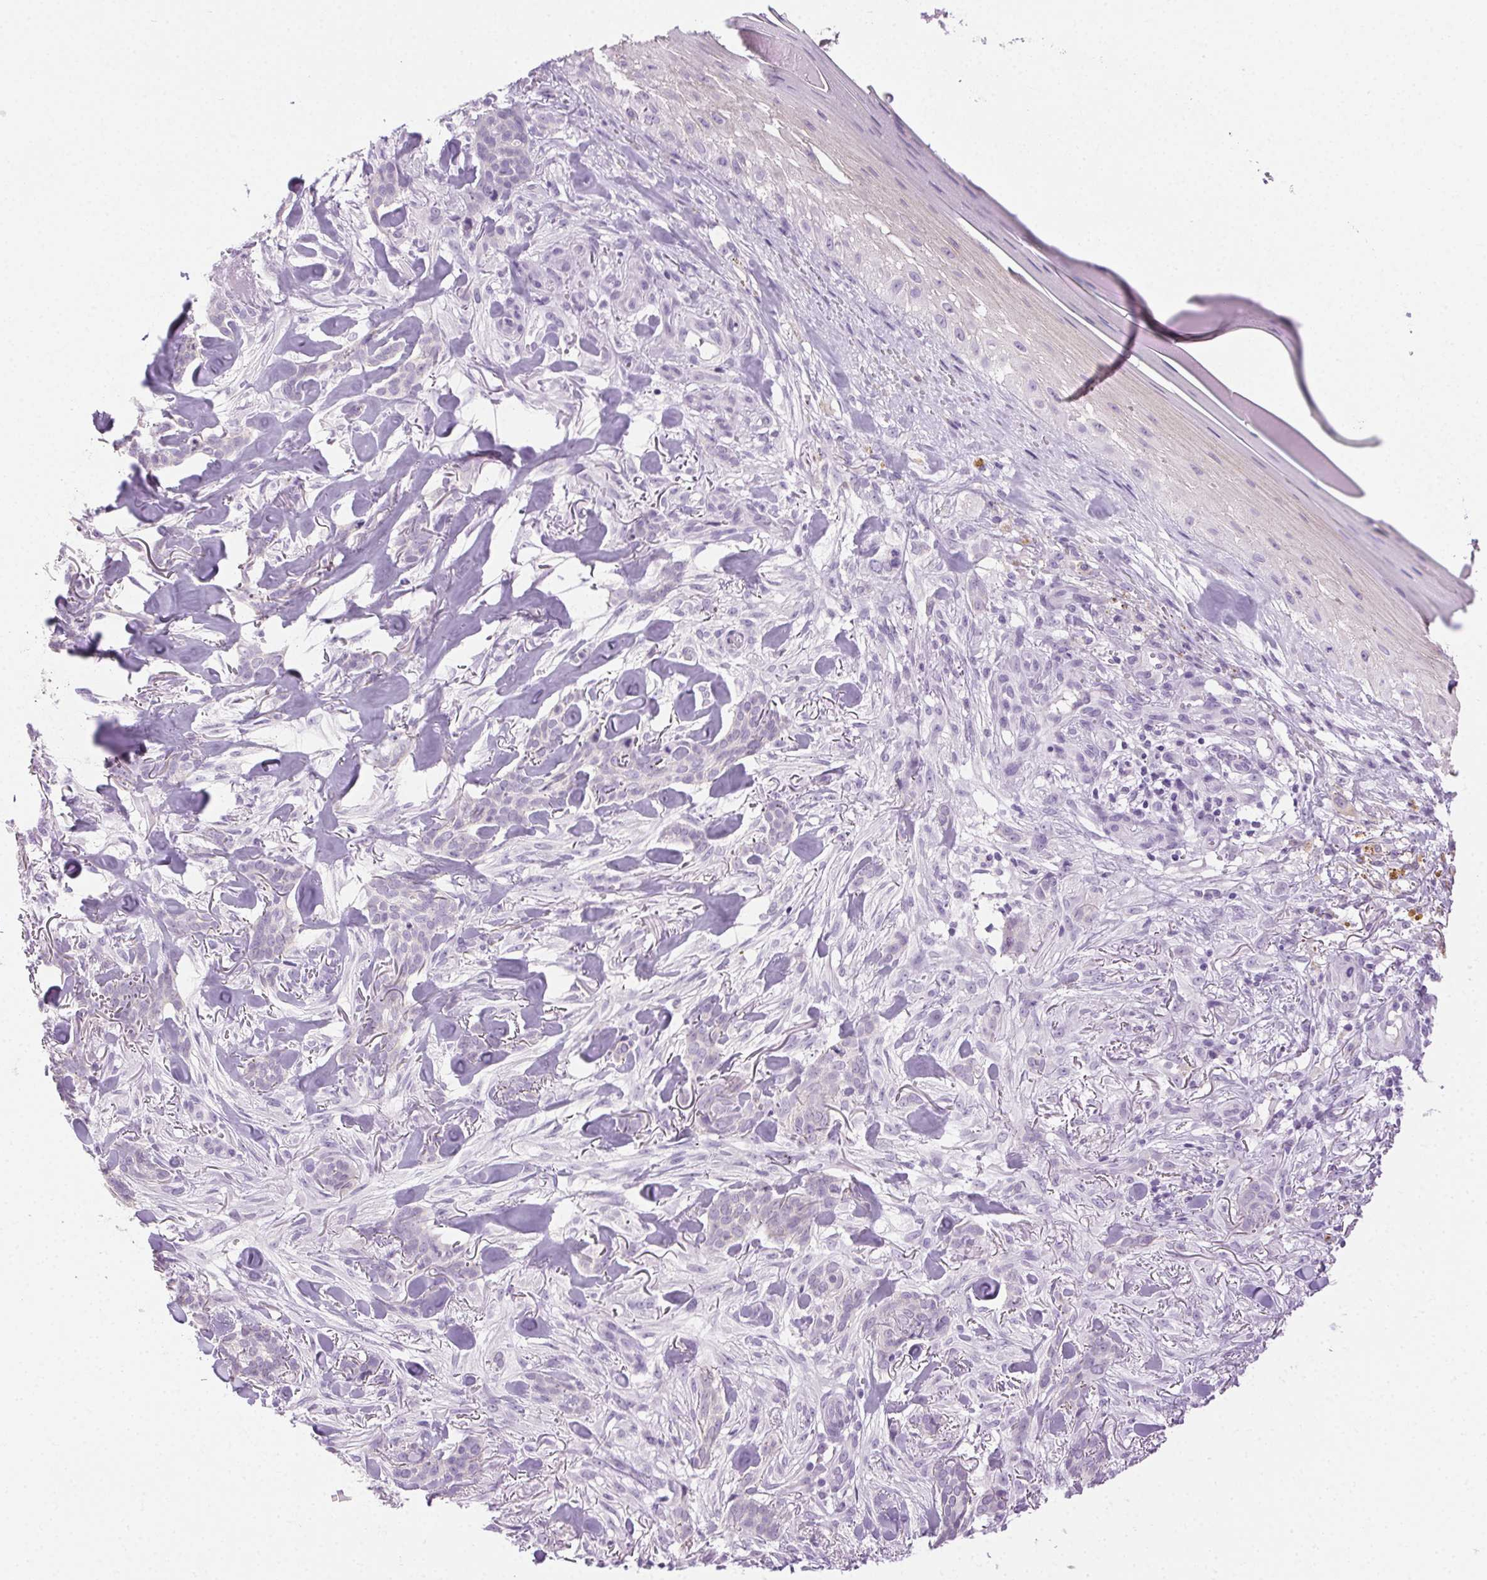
{"staining": {"intensity": "negative", "quantity": "none", "location": "none"}, "tissue": "skin cancer", "cell_type": "Tumor cells", "image_type": "cancer", "snomed": [{"axis": "morphology", "description": "Basal cell carcinoma"}, {"axis": "topography", "description": "Skin"}], "caption": "Basal cell carcinoma (skin) stained for a protein using immunohistochemistry shows no positivity tumor cells.", "gene": "CLDN10", "patient": {"sex": "female", "age": 61}}